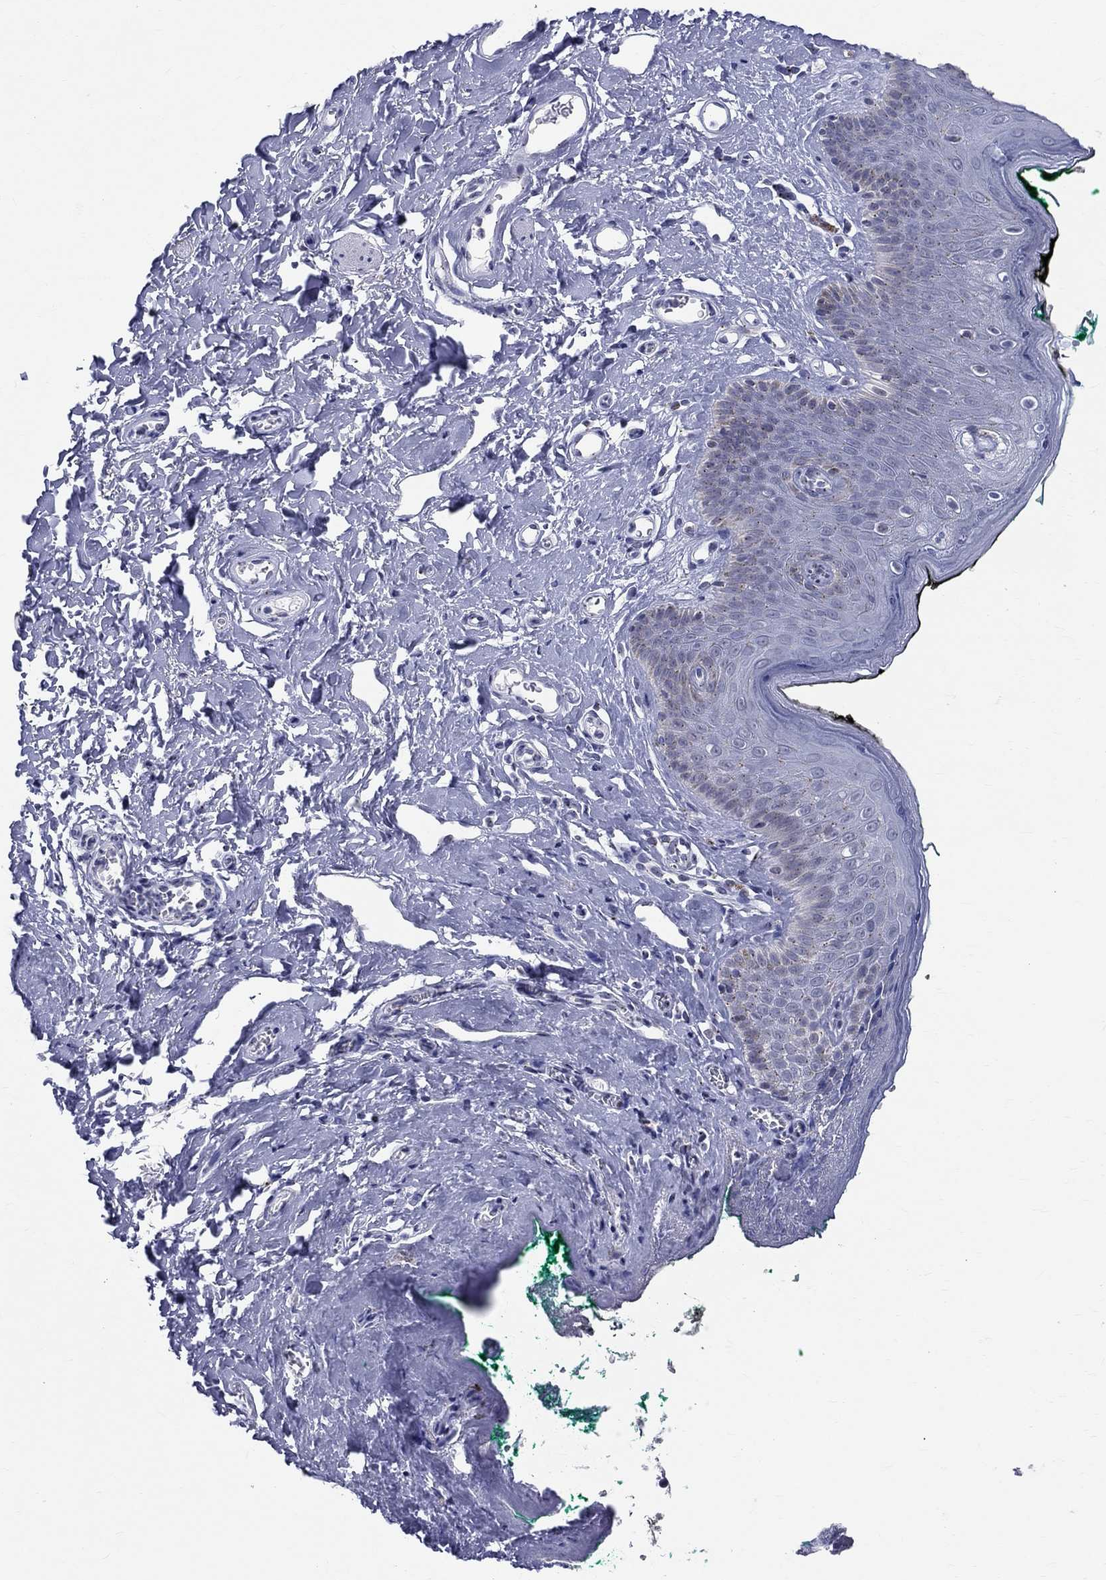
{"staining": {"intensity": "negative", "quantity": "none", "location": "none"}, "tissue": "skin", "cell_type": "Epidermal cells", "image_type": "normal", "snomed": [{"axis": "morphology", "description": "Normal tissue, NOS"}, {"axis": "topography", "description": "Vulva"}], "caption": "This photomicrograph is of benign skin stained with immunohistochemistry (IHC) to label a protein in brown with the nuclei are counter-stained blue. There is no positivity in epidermal cells.", "gene": "CEP43", "patient": {"sex": "female", "age": 66}}